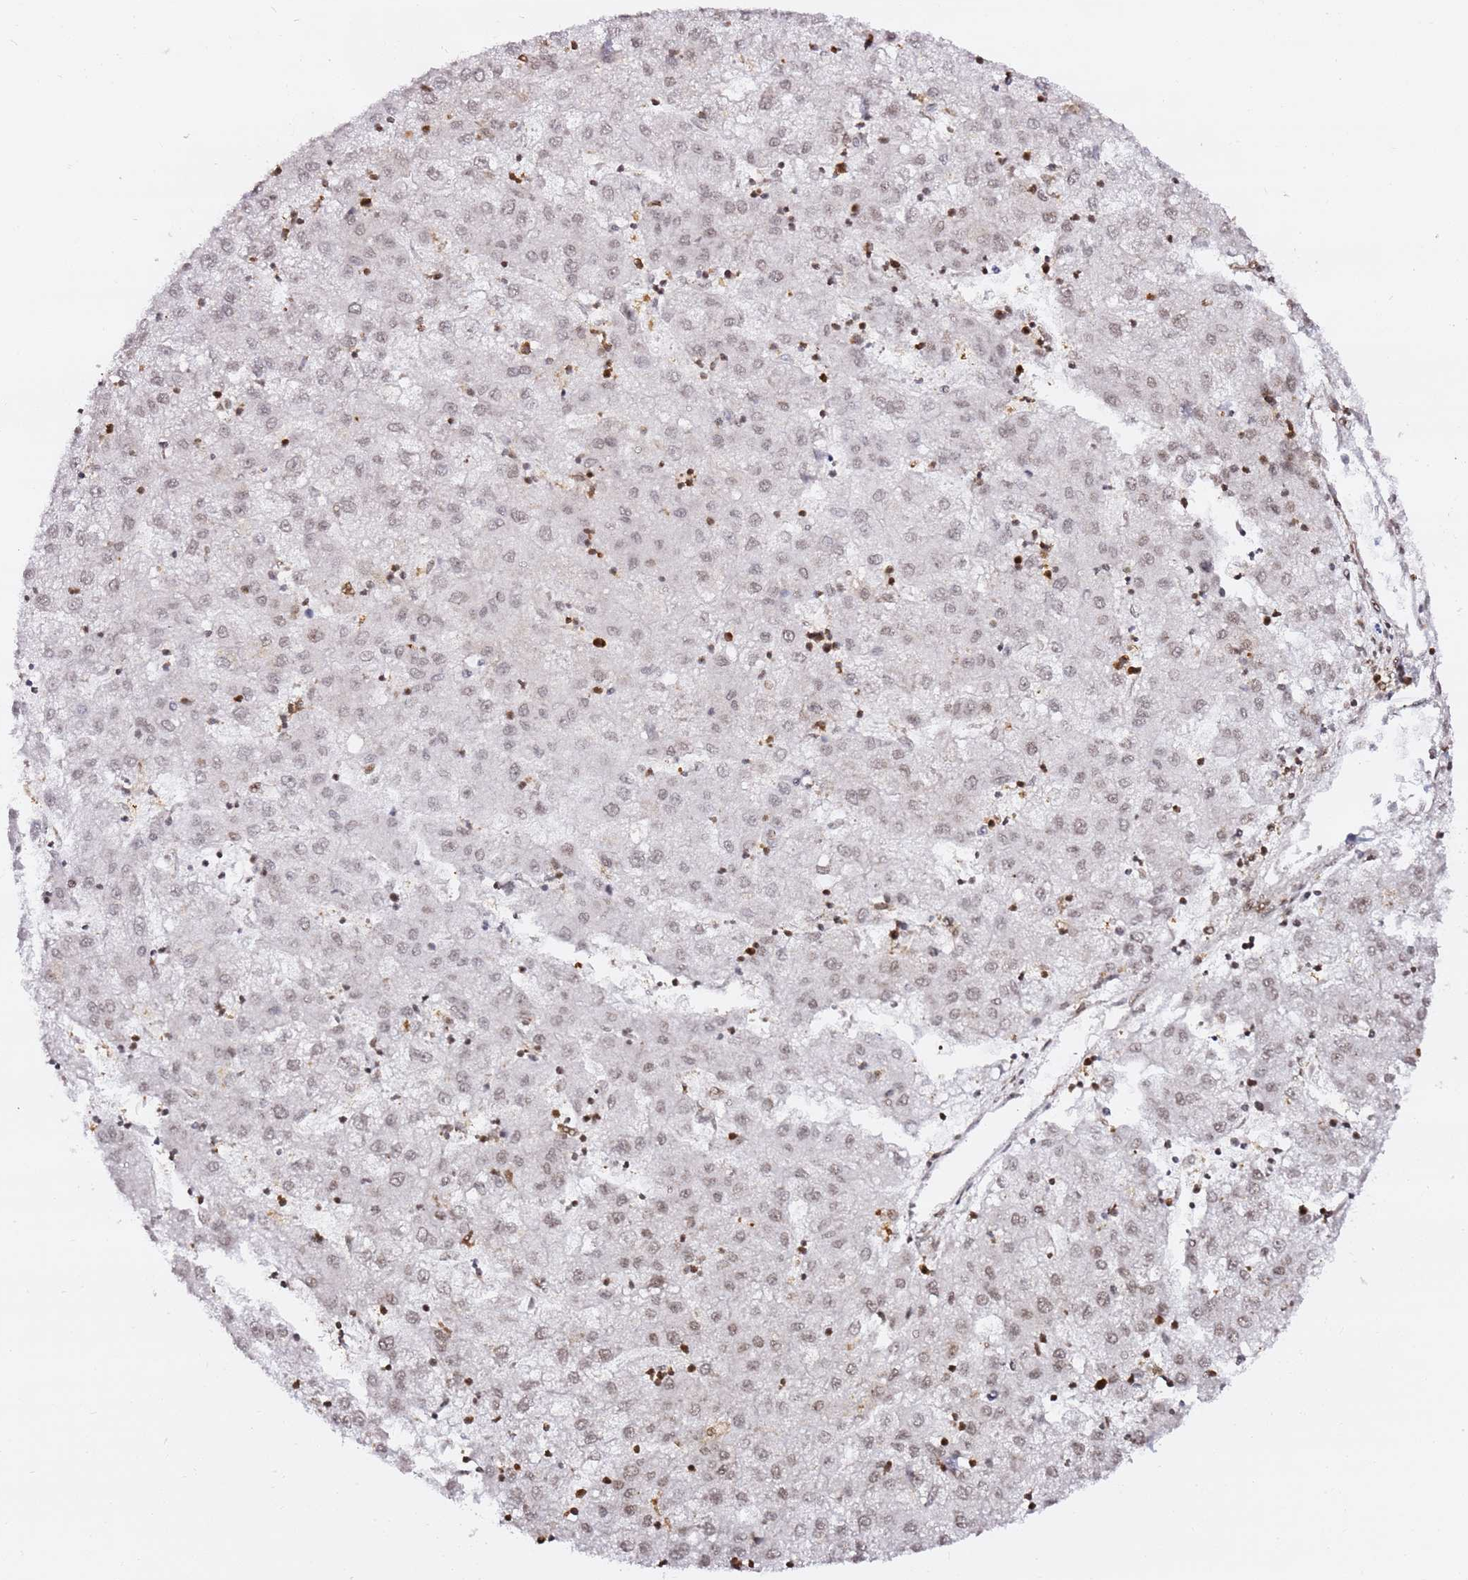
{"staining": {"intensity": "weak", "quantity": "<25%", "location": "nuclear"}, "tissue": "liver cancer", "cell_type": "Tumor cells", "image_type": "cancer", "snomed": [{"axis": "morphology", "description": "Carcinoma, Hepatocellular, NOS"}, {"axis": "topography", "description": "Liver"}], "caption": "Liver hepatocellular carcinoma was stained to show a protein in brown. There is no significant staining in tumor cells.", "gene": "GBP2", "patient": {"sex": "male", "age": 72}}